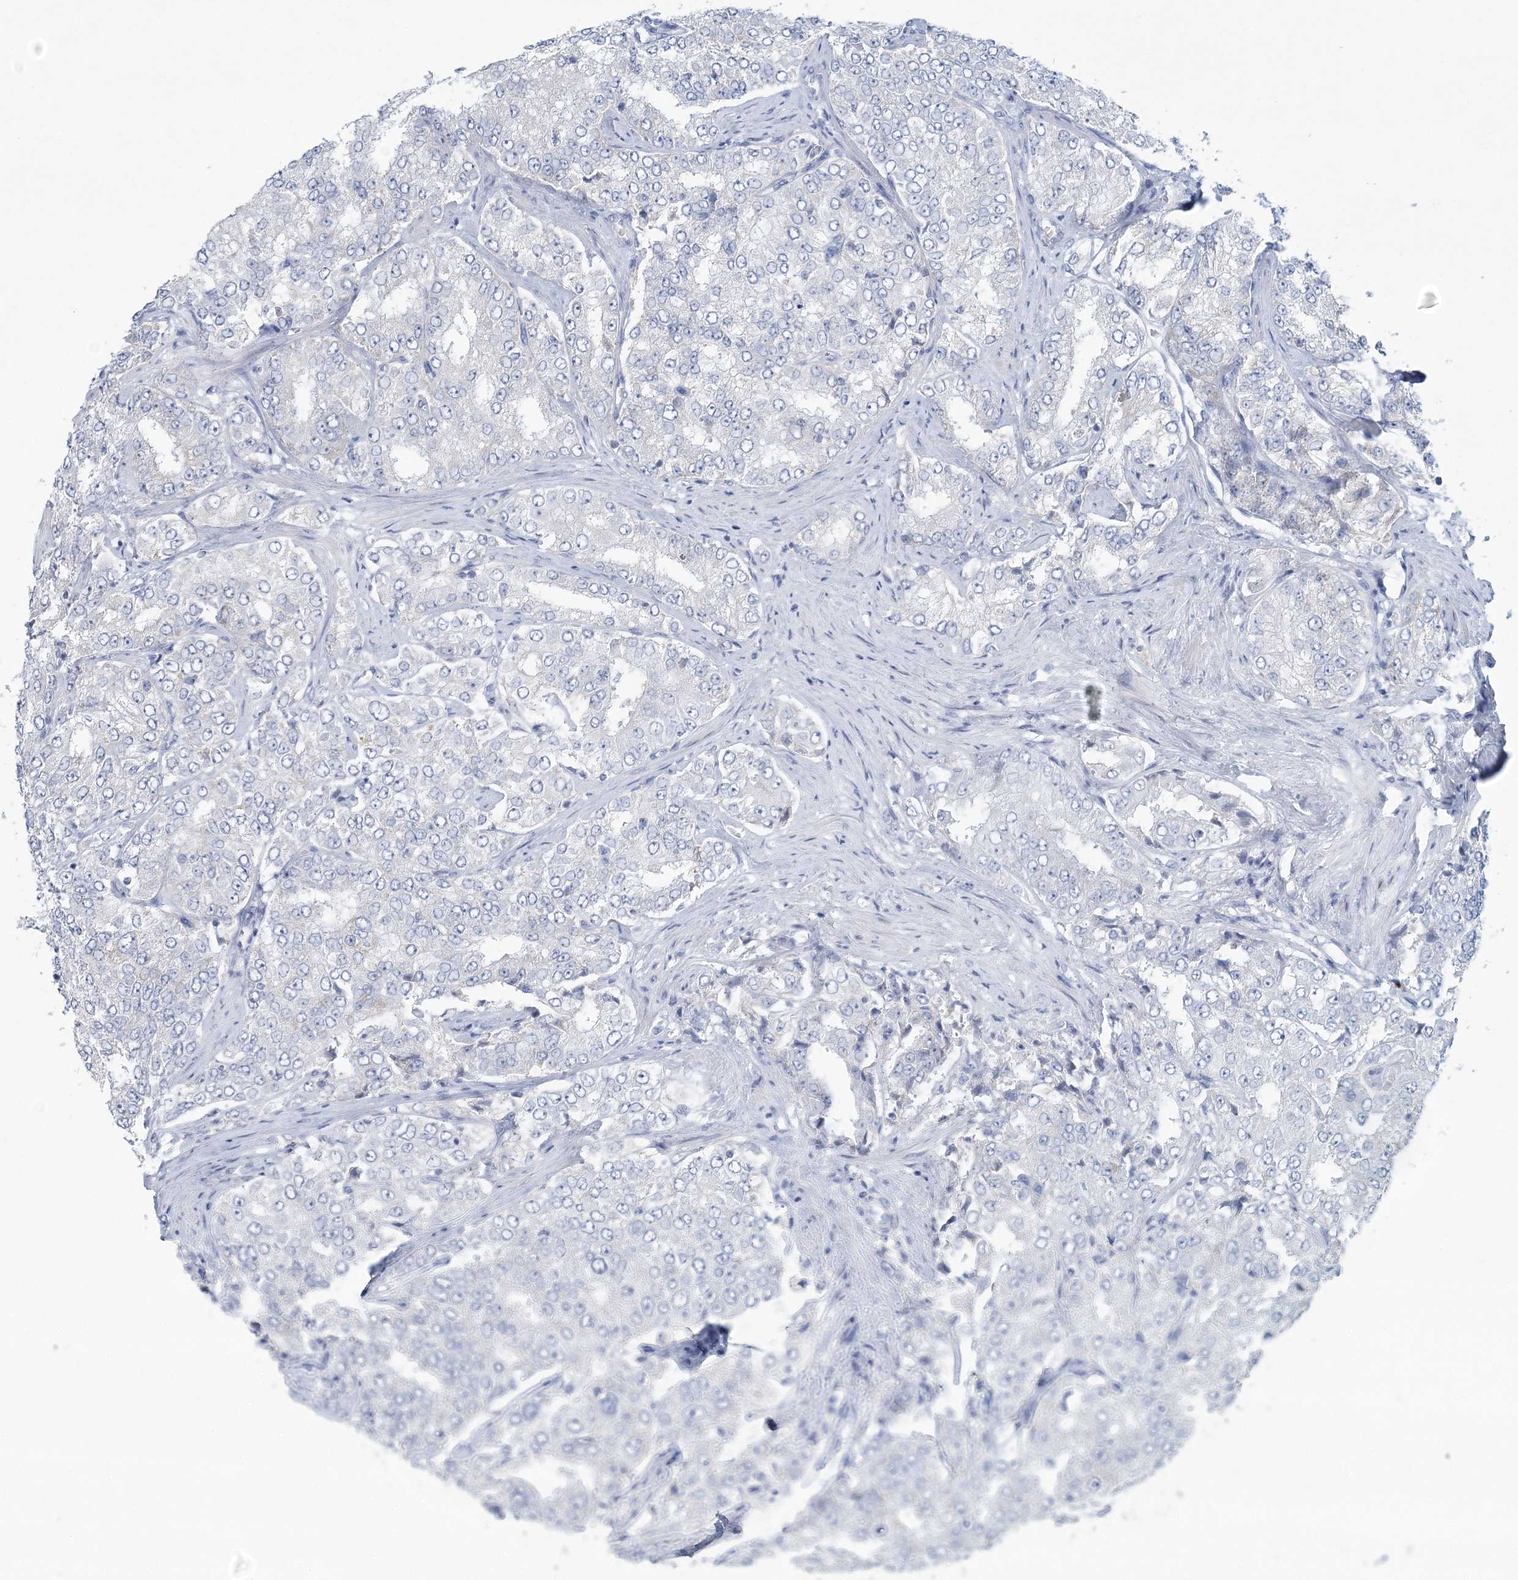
{"staining": {"intensity": "negative", "quantity": "none", "location": "none"}, "tissue": "prostate cancer", "cell_type": "Tumor cells", "image_type": "cancer", "snomed": [{"axis": "morphology", "description": "Adenocarcinoma, High grade"}, {"axis": "topography", "description": "Prostate"}], "caption": "This is an IHC micrograph of prostate high-grade adenocarcinoma. There is no staining in tumor cells.", "gene": "NIPAL1", "patient": {"sex": "male", "age": 58}}